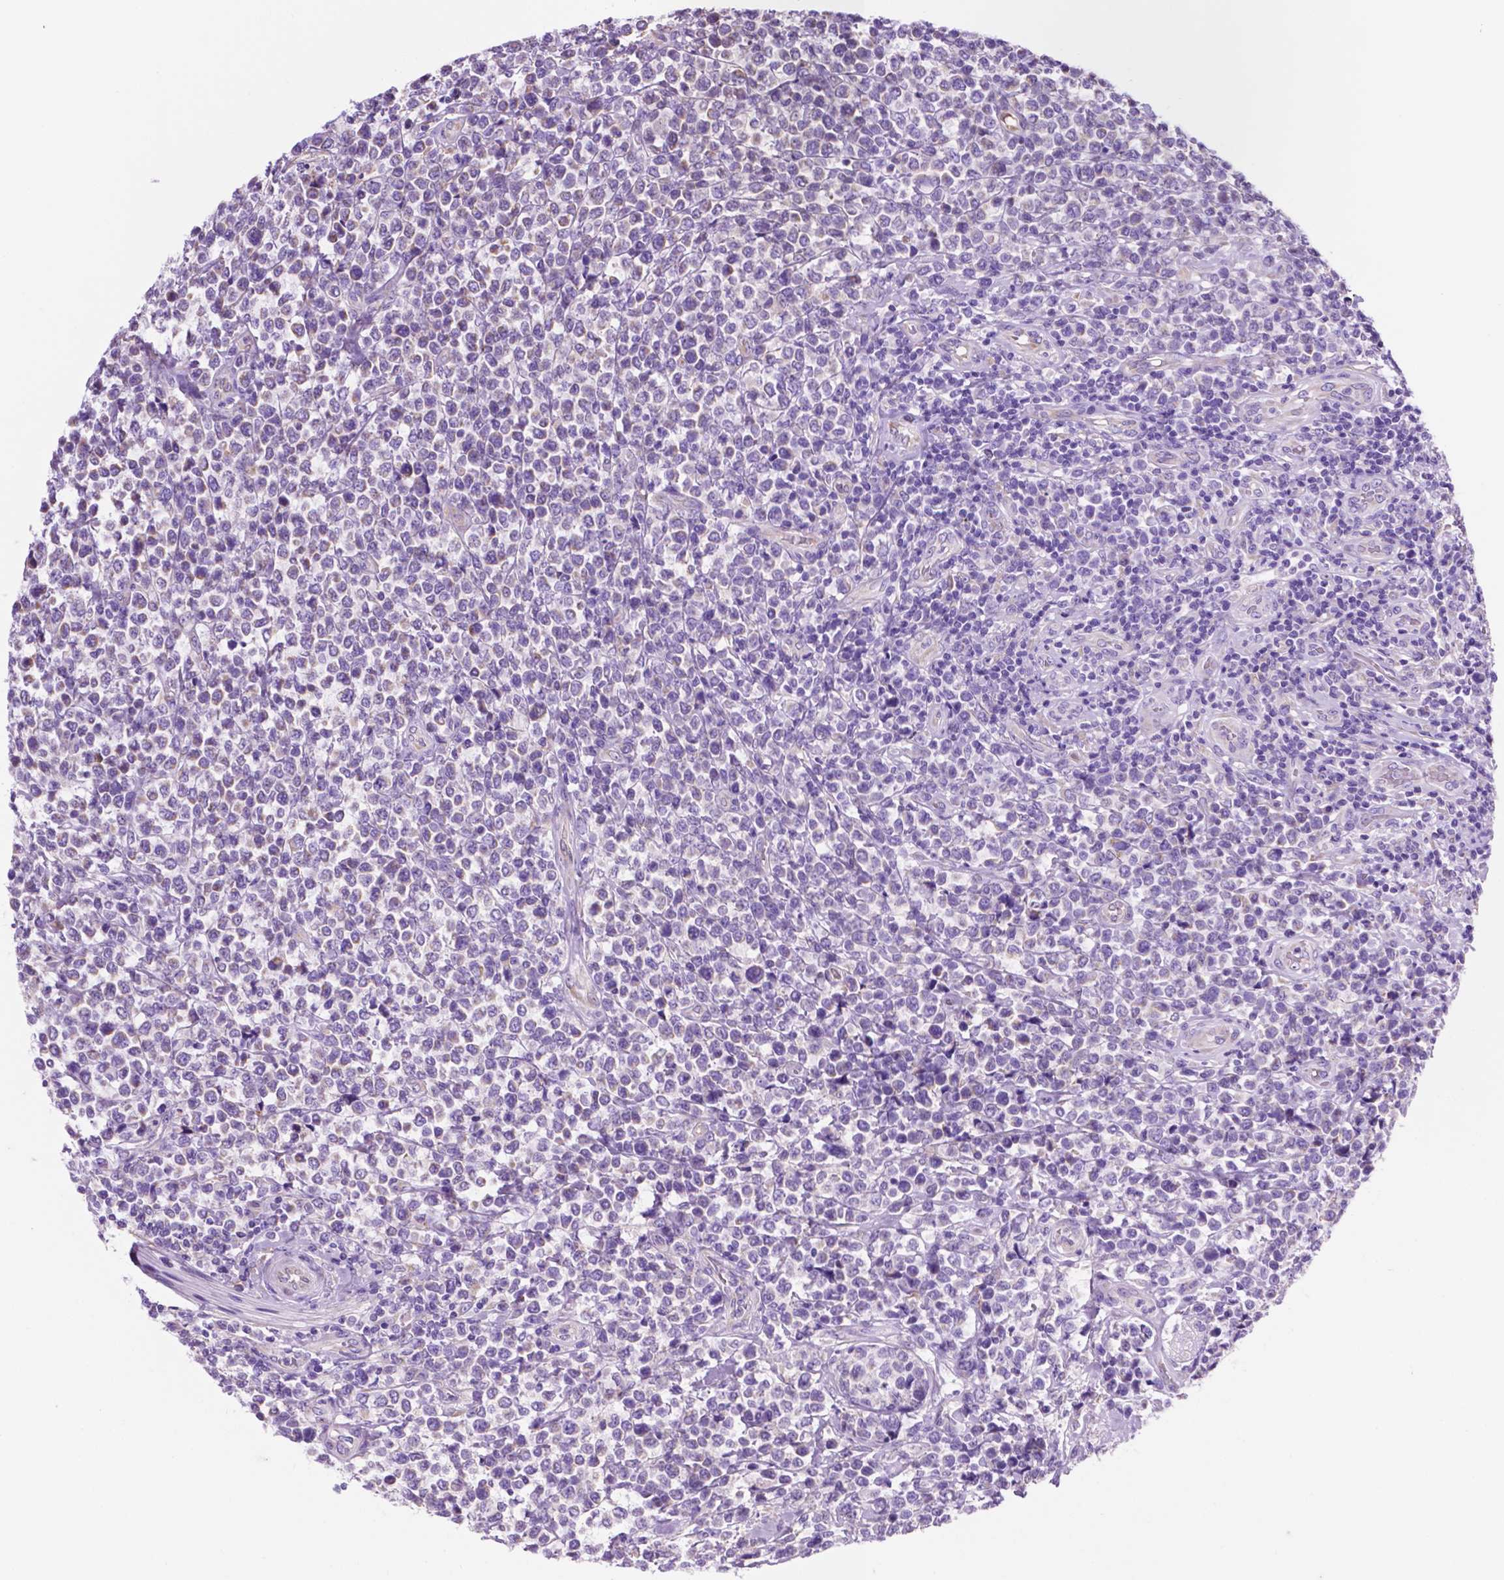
{"staining": {"intensity": "negative", "quantity": "none", "location": "none"}, "tissue": "lymphoma", "cell_type": "Tumor cells", "image_type": "cancer", "snomed": [{"axis": "morphology", "description": "Malignant lymphoma, non-Hodgkin's type, High grade"}, {"axis": "topography", "description": "Soft tissue"}], "caption": "IHC photomicrograph of neoplastic tissue: human lymphoma stained with DAB reveals no significant protein expression in tumor cells.", "gene": "CEACAM7", "patient": {"sex": "female", "age": 56}}